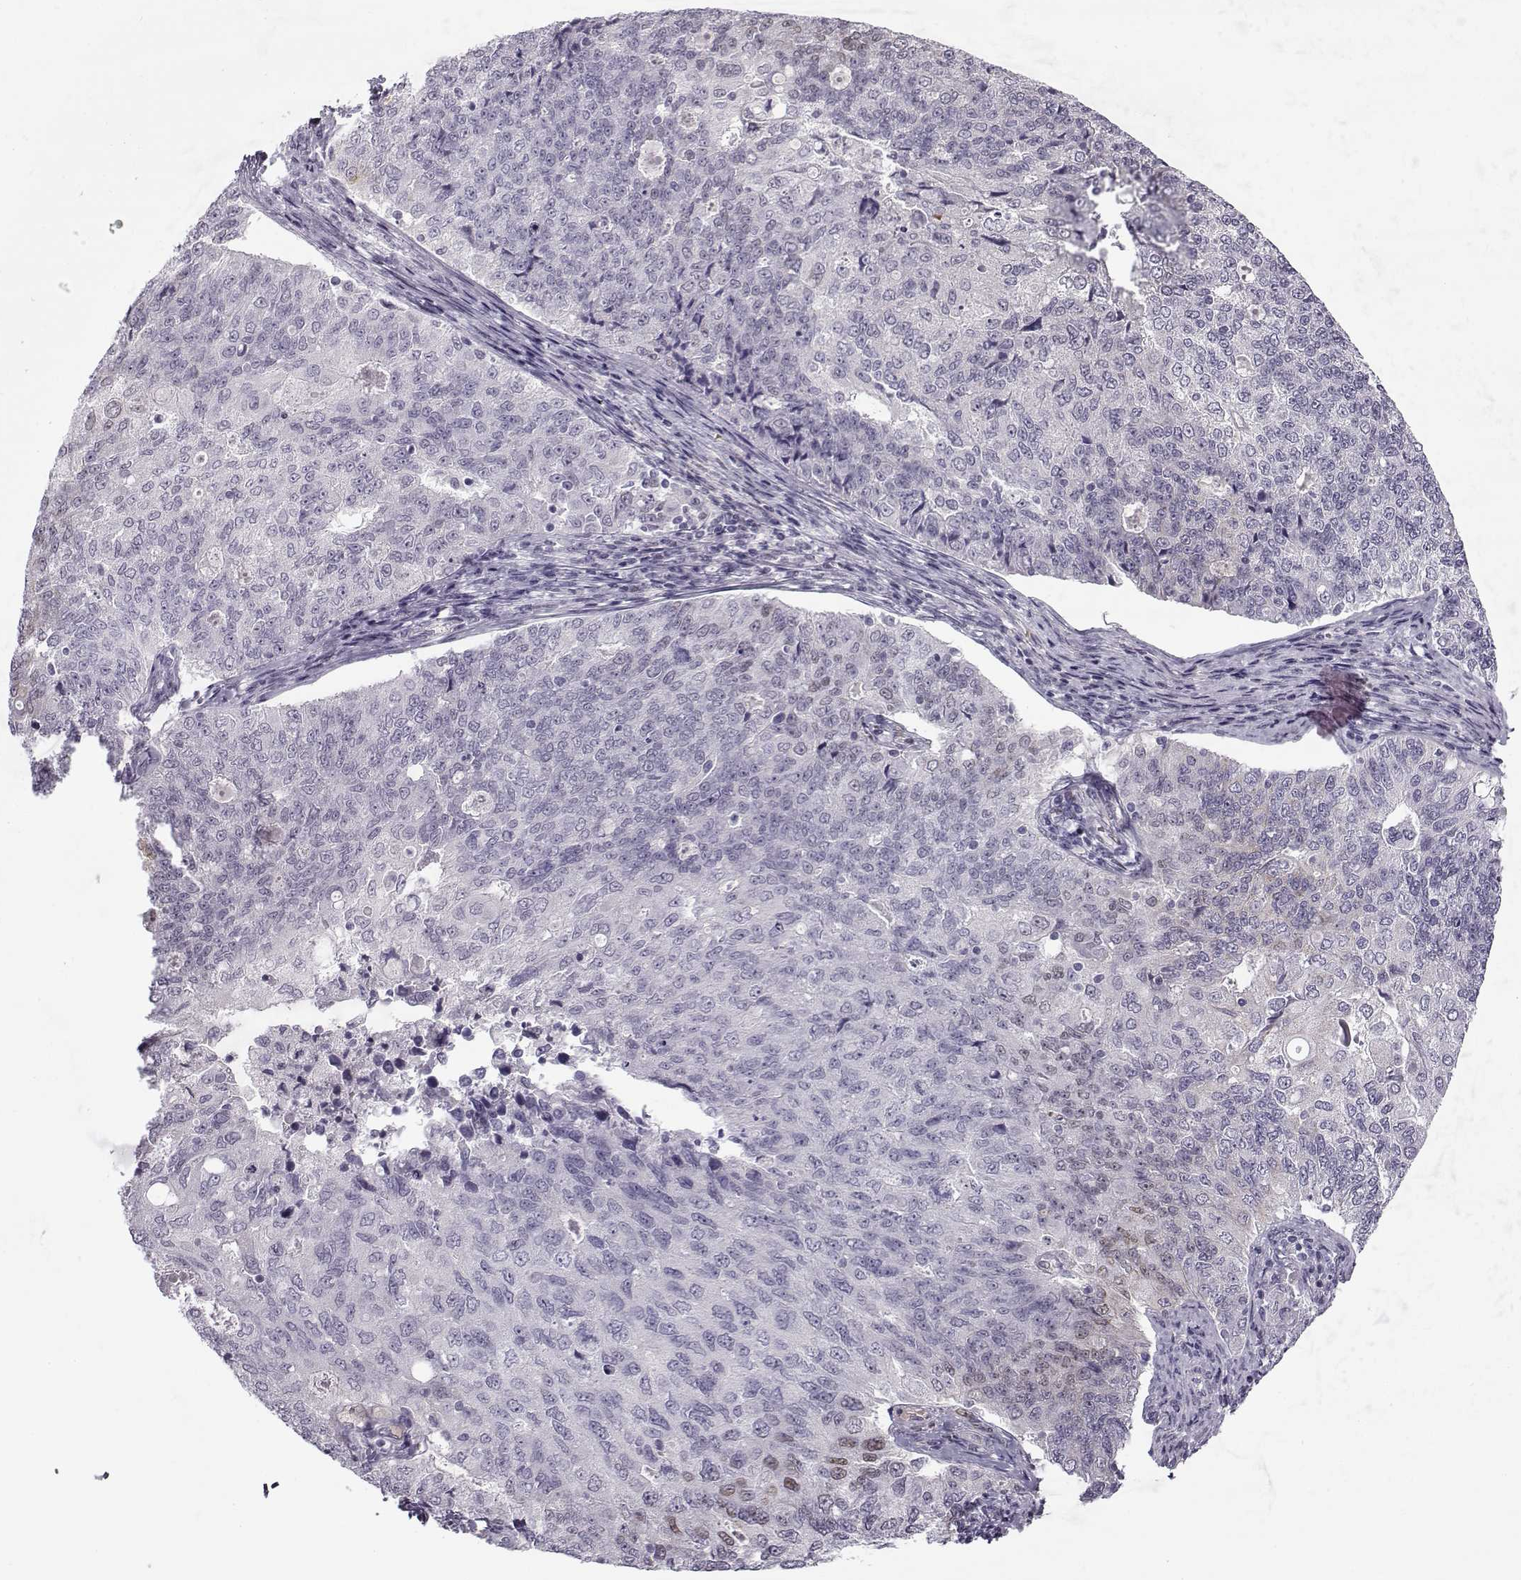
{"staining": {"intensity": "negative", "quantity": "none", "location": "none"}, "tissue": "endometrial cancer", "cell_type": "Tumor cells", "image_type": "cancer", "snomed": [{"axis": "morphology", "description": "Adenocarcinoma, NOS"}, {"axis": "topography", "description": "Endometrium"}], "caption": "Endometrial cancer (adenocarcinoma) stained for a protein using immunohistochemistry (IHC) demonstrates no positivity tumor cells.", "gene": "SNCA", "patient": {"sex": "female", "age": 43}}